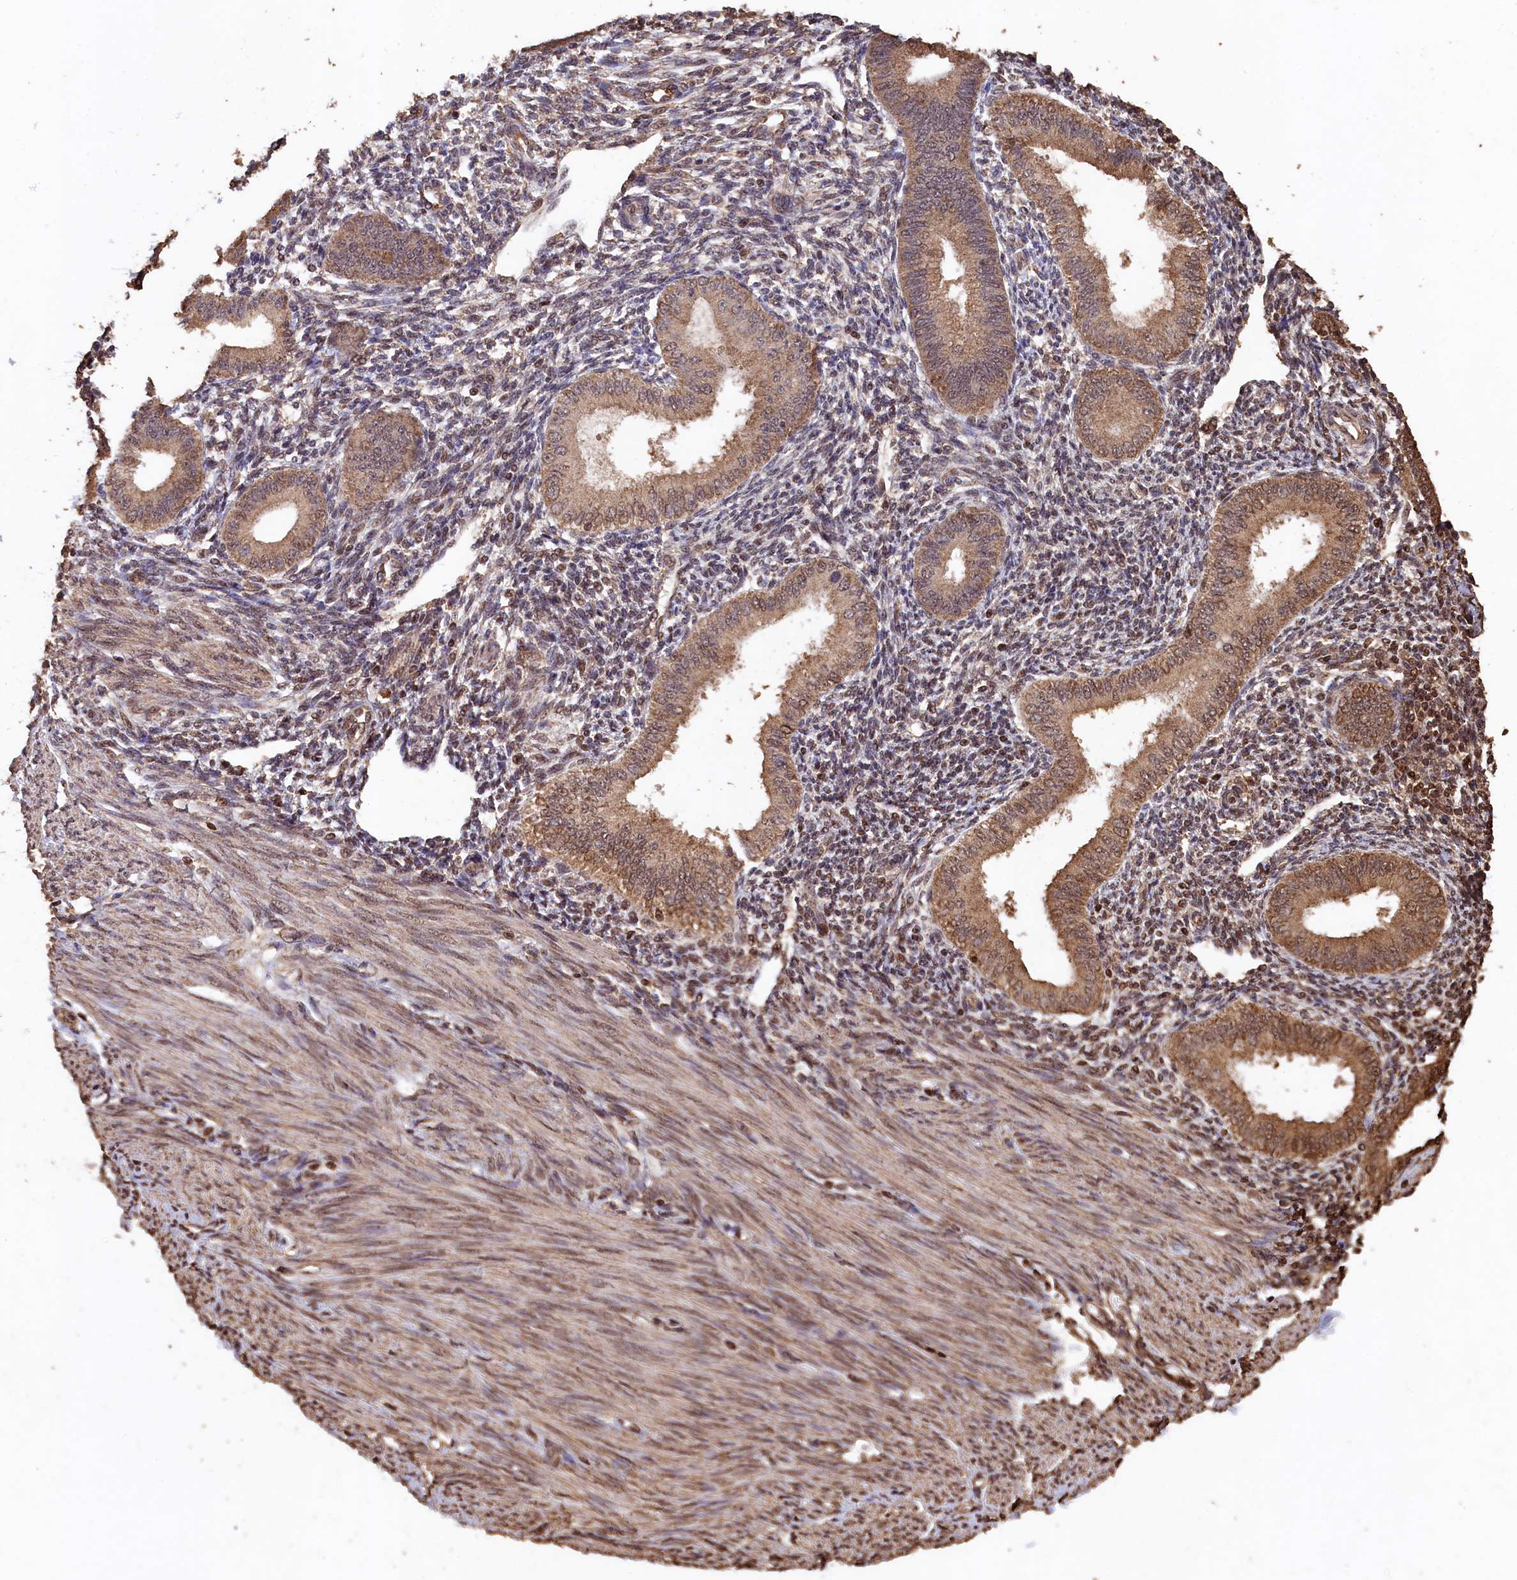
{"staining": {"intensity": "moderate", "quantity": "25%-75%", "location": "nuclear"}, "tissue": "endometrium", "cell_type": "Cells in endometrial stroma", "image_type": "normal", "snomed": [{"axis": "morphology", "description": "Normal tissue, NOS"}, {"axis": "topography", "description": "Uterus"}, {"axis": "topography", "description": "Endometrium"}], "caption": "High-power microscopy captured an IHC micrograph of benign endometrium, revealing moderate nuclear expression in approximately 25%-75% of cells in endometrial stroma.", "gene": "CEP57L1", "patient": {"sex": "female", "age": 48}}